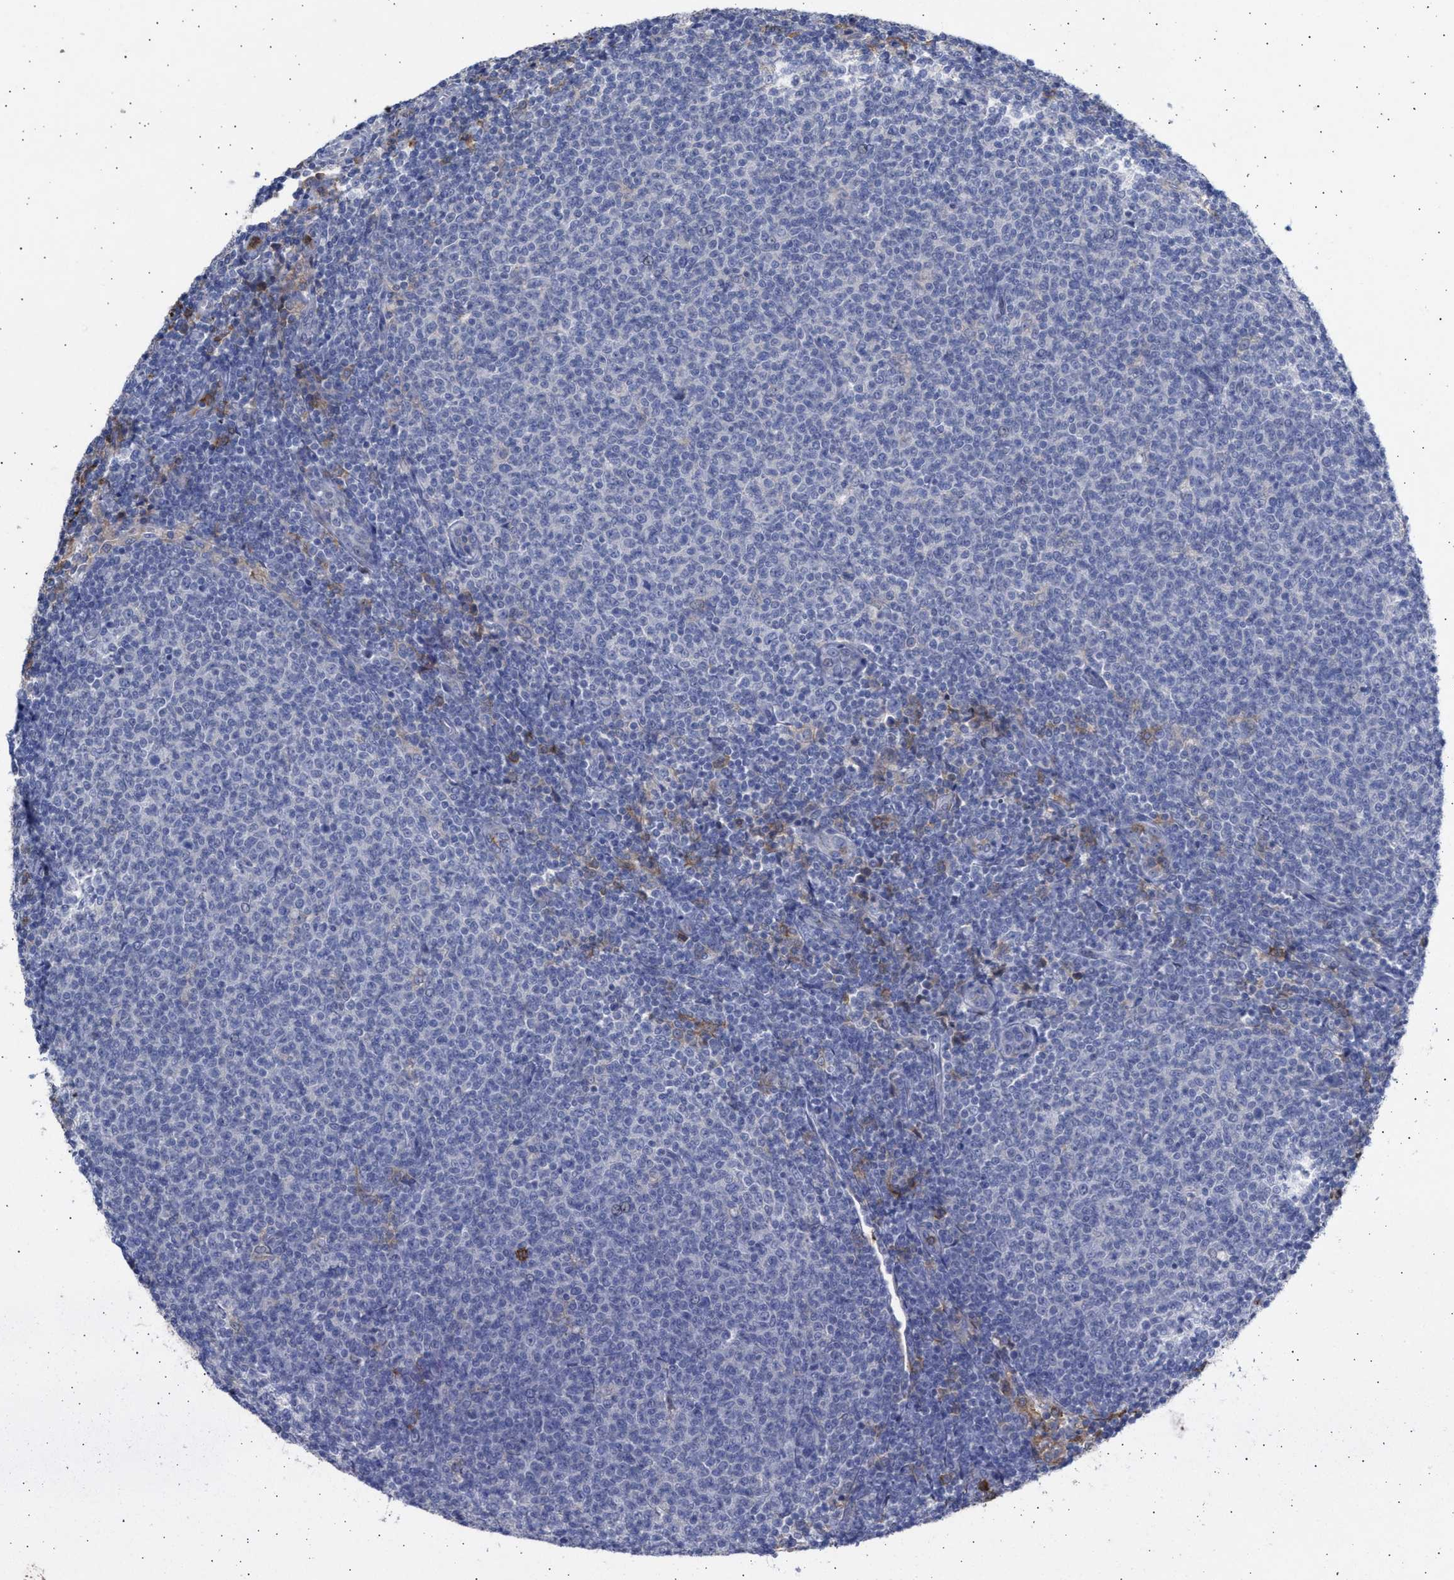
{"staining": {"intensity": "negative", "quantity": "none", "location": "none"}, "tissue": "lymphoma", "cell_type": "Tumor cells", "image_type": "cancer", "snomed": [{"axis": "morphology", "description": "Malignant lymphoma, non-Hodgkin's type, Low grade"}, {"axis": "topography", "description": "Lymph node"}], "caption": "Tumor cells are negative for protein expression in human lymphoma.", "gene": "FCER1A", "patient": {"sex": "male", "age": 66}}